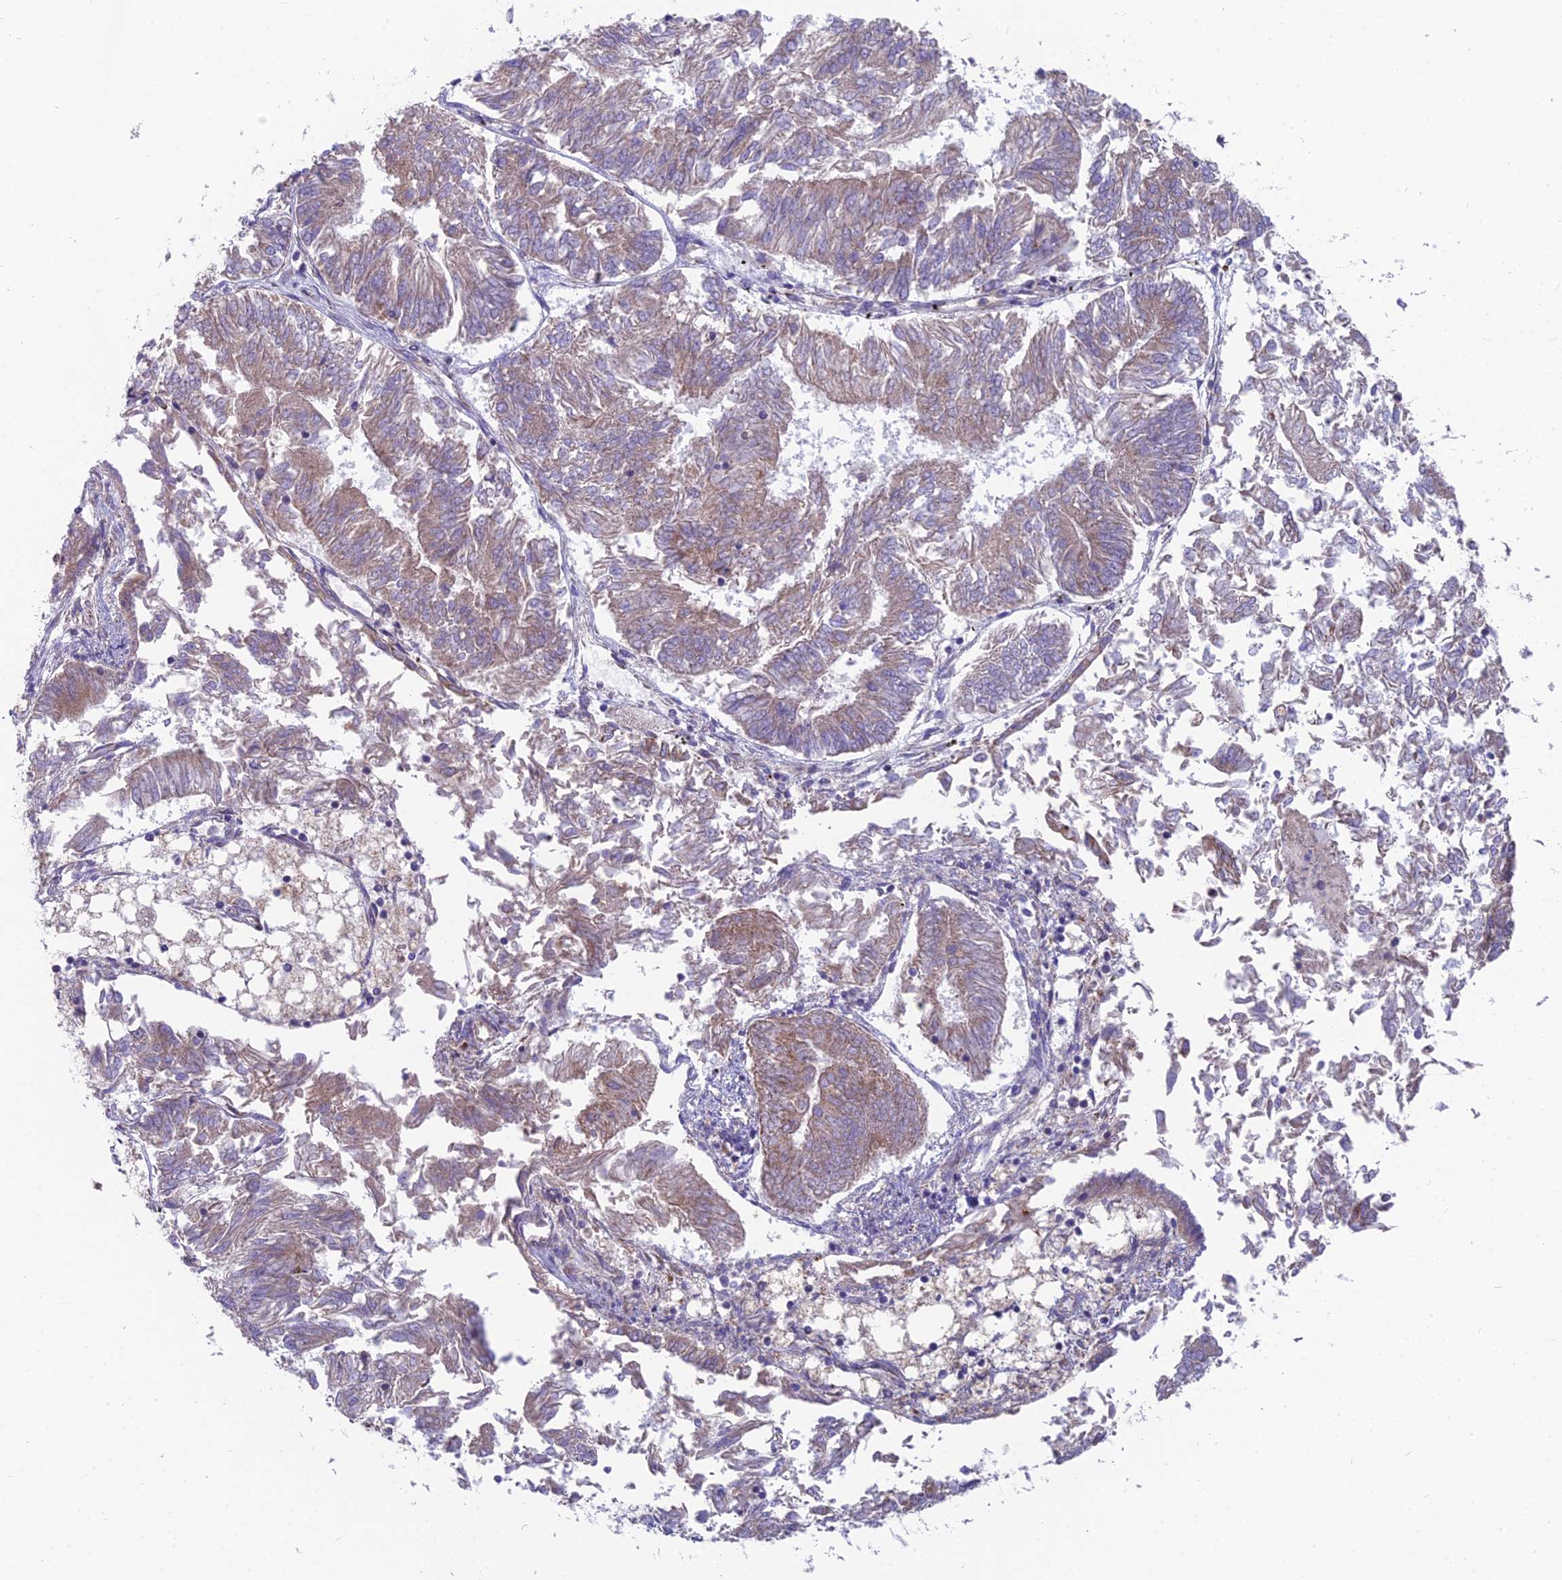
{"staining": {"intensity": "moderate", "quantity": "25%-75%", "location": "cytoplasmic/membranous"}, "tissue": "endometrial cancer", "cell_type": "Tumor cells", "image_type": "cancer", "snomed": [{"axis": "morphology", "description": "Adenocarcinoma, NOS"}, {"axis": "topography", "description": "Endometrium"}], "caption": "A brown stain highlights moderate cytoplasmic/membranous staining of a protein in endometrial cancer tumor cells. The staining was performed using DAB, with brown indicating positive protein expression. Nuclei are stained blue with hematoxylin.", "gene": "TBC1D20", "patient": {"sex": "female", "age": 58}}